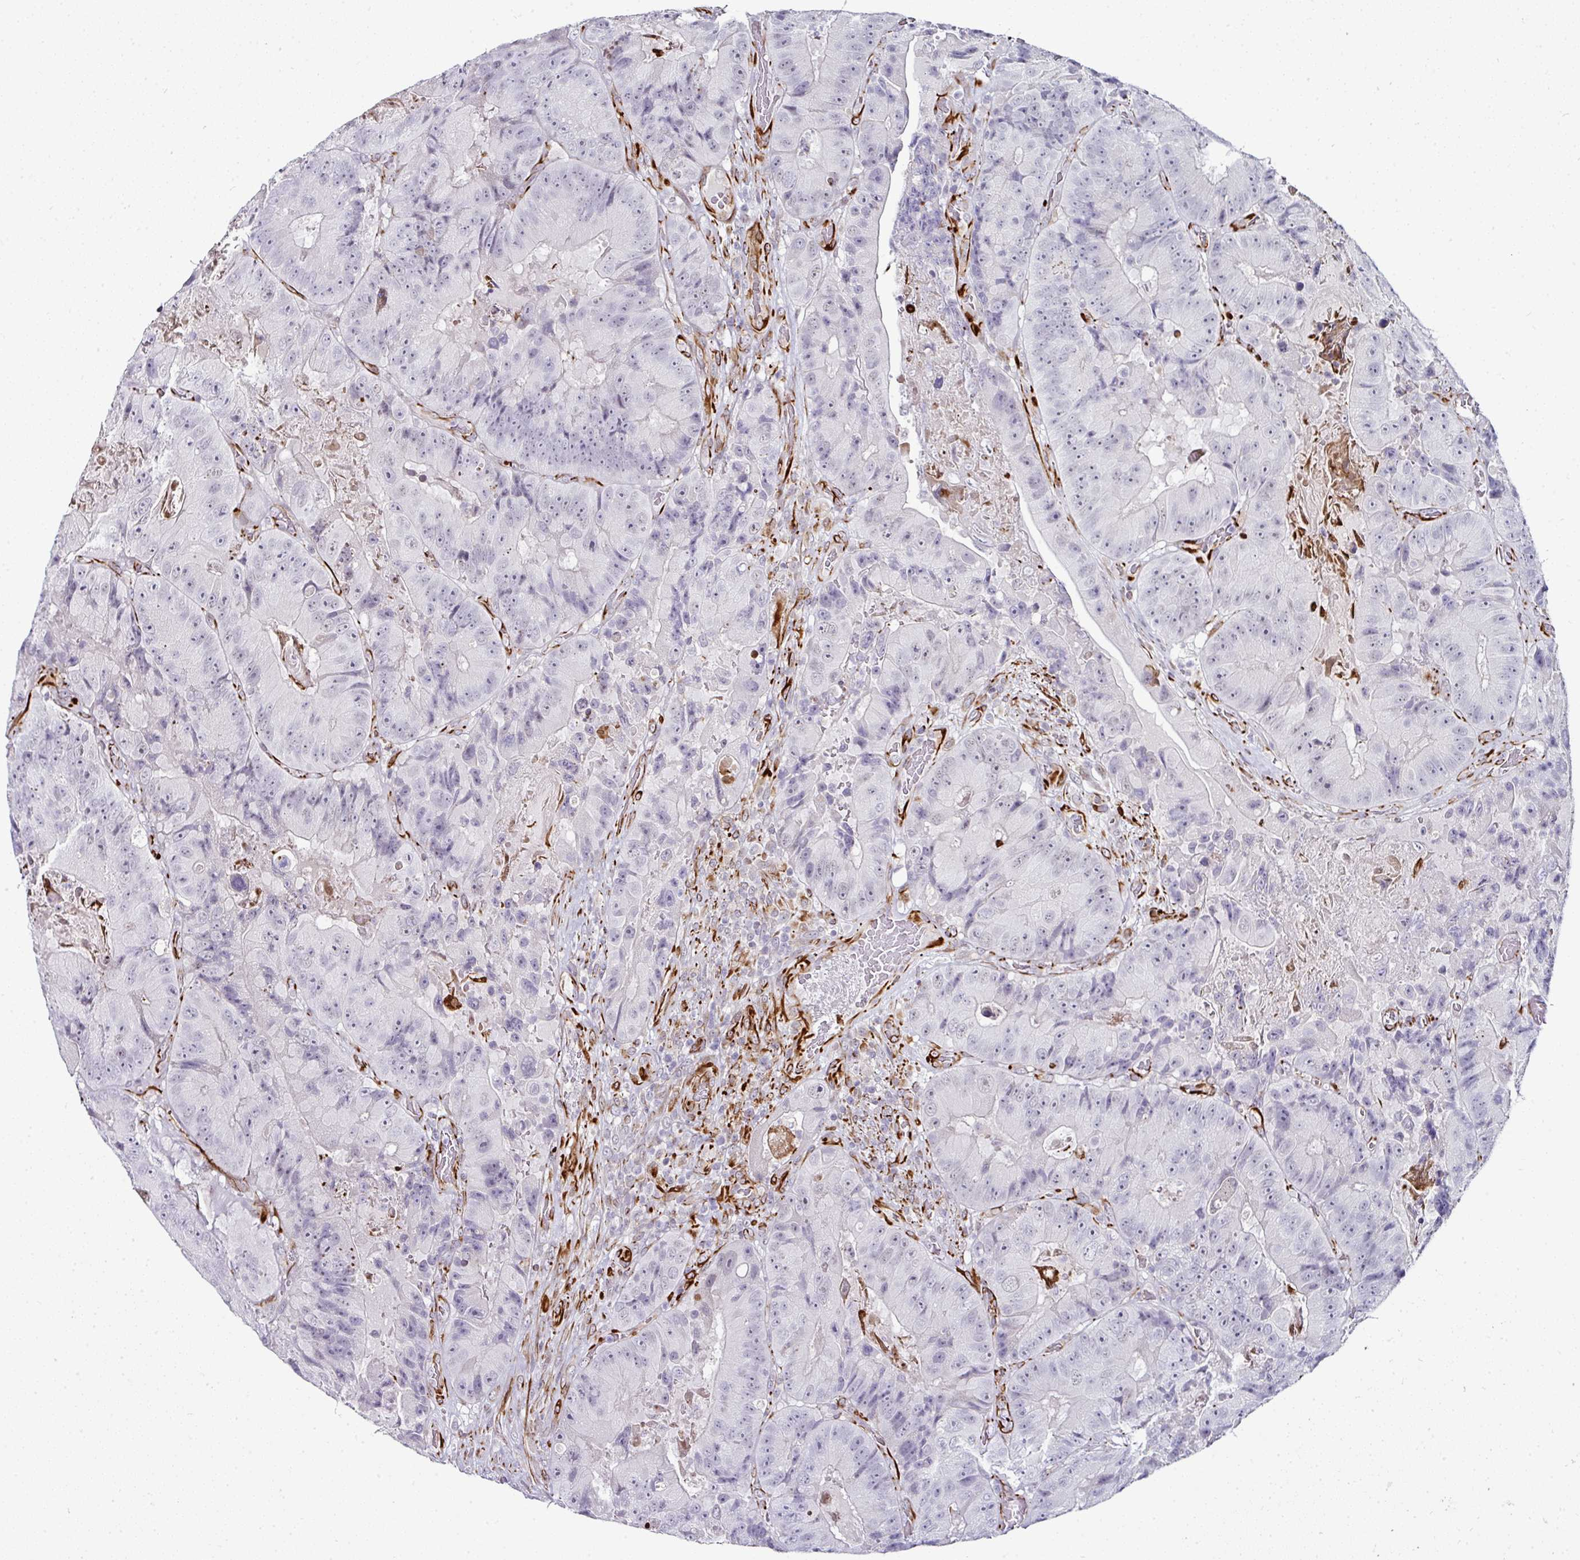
{"staining": {"intensity": "negative", "quantity": "none", "location": "none"}, "tissue": "colorectal cancer", "cell_type": "Tumor cells", "image_type": "cancer", "snomed": [{"axis": "morphology", "description": "Adenocarcinoma, NOS"}, {"axis": "topography", "description": "Colon"}], "caption": "This is a histopathology image of immunohistochemistry (IHC) staining of colorectal cancer, which shows no positivity in tumor cells.", "gene": "TMPRSS9", "patient": {"sex": "female", "age": 86}}